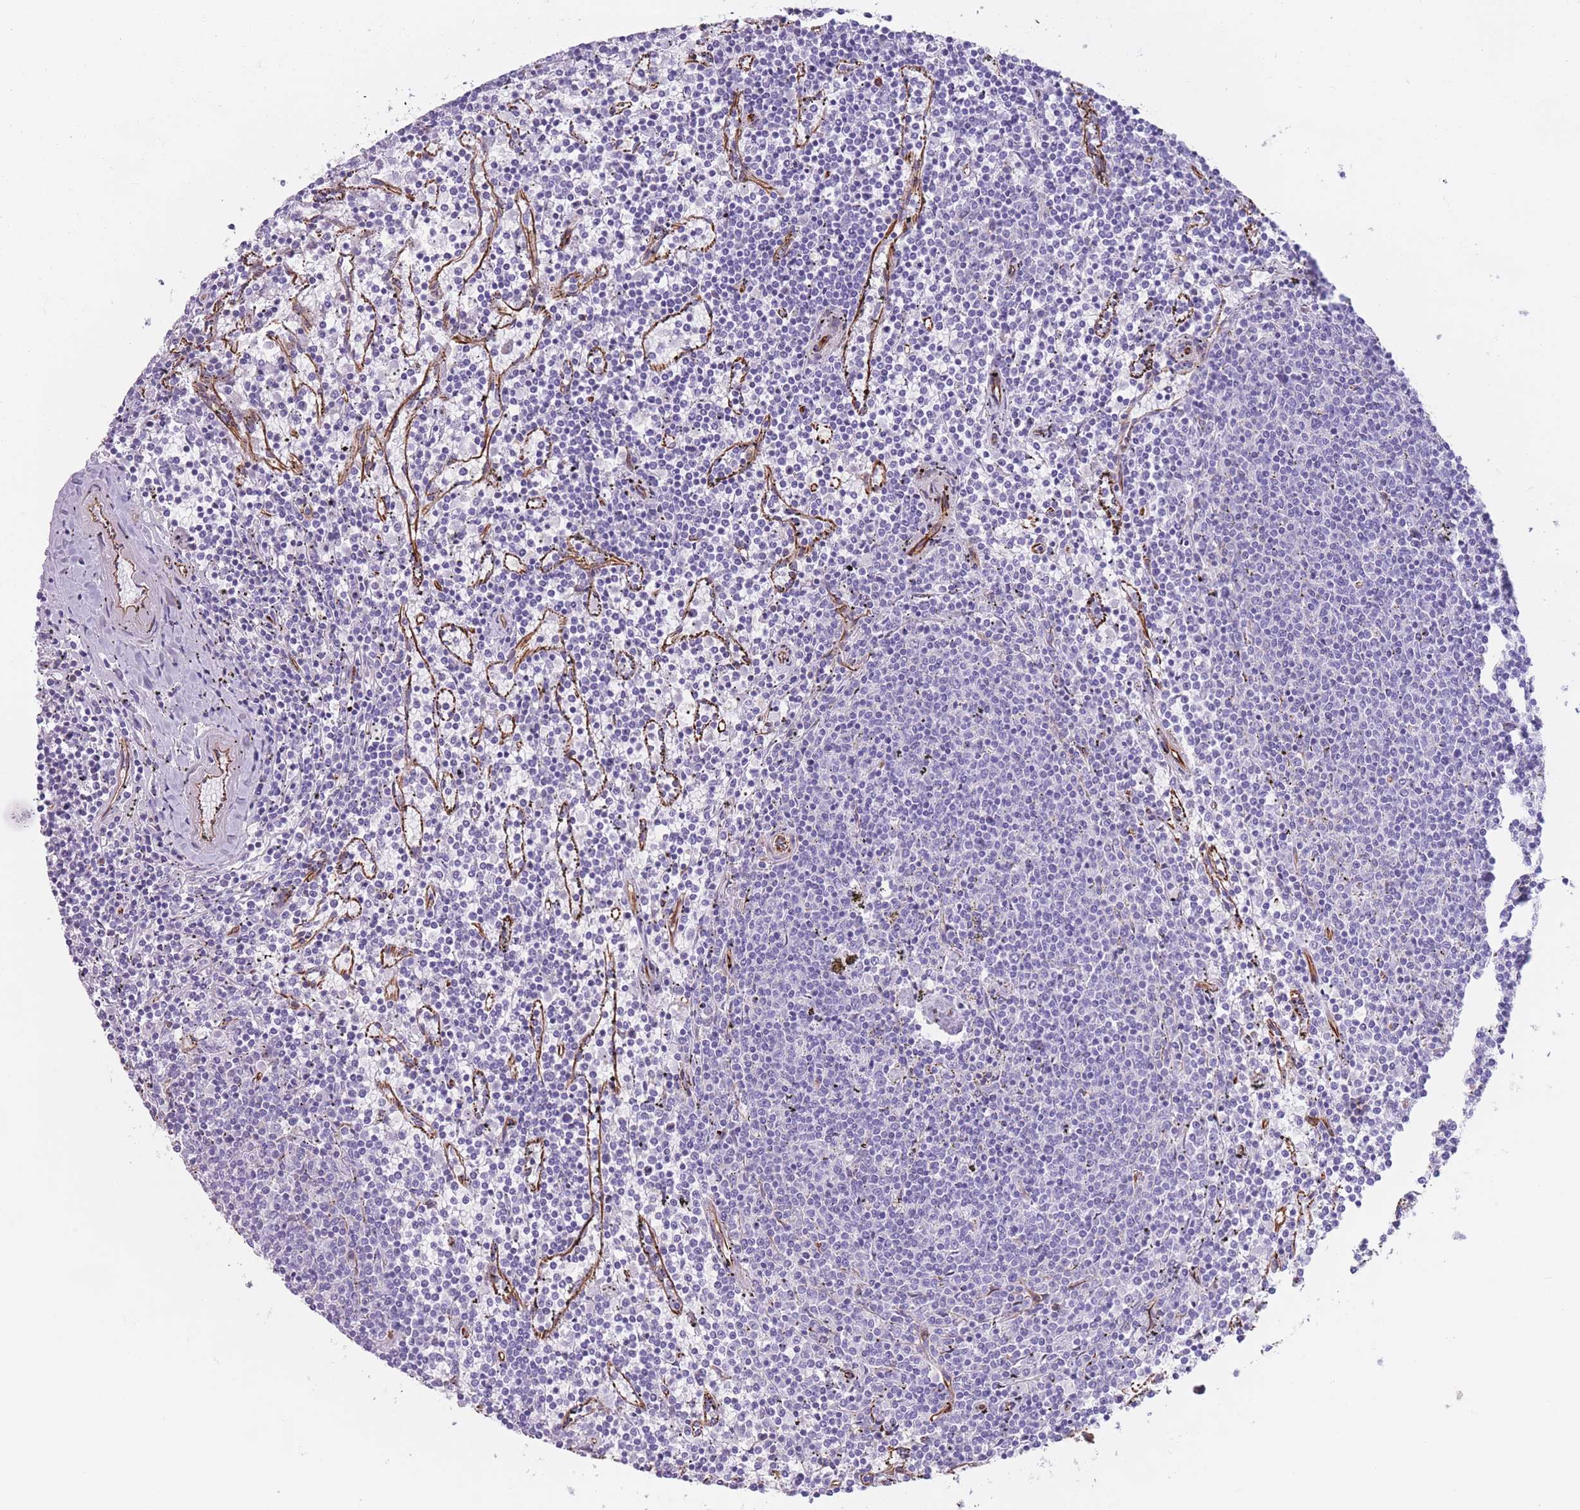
{"staining": {"intensity": "negative", "quantity": "none", "location": "none"}, "tissue": "lymphoma", "cell_type": "Tumor cells", "image_type": "cancer", "snomed": [{"axis": "morphology", "description": "Malignant lymphoma, non-Hodgkin's type, Low grade"}, {"axis": "topography", "description": "Spleen"}], "caption": "Malignant lymphoma, non-Hodgkin's type (low-grade) stained for a protein using IHC exhibits no positivity tumor cells.", "gene": "PTCD1", "patient": {"sex": "female", "age": 50}}